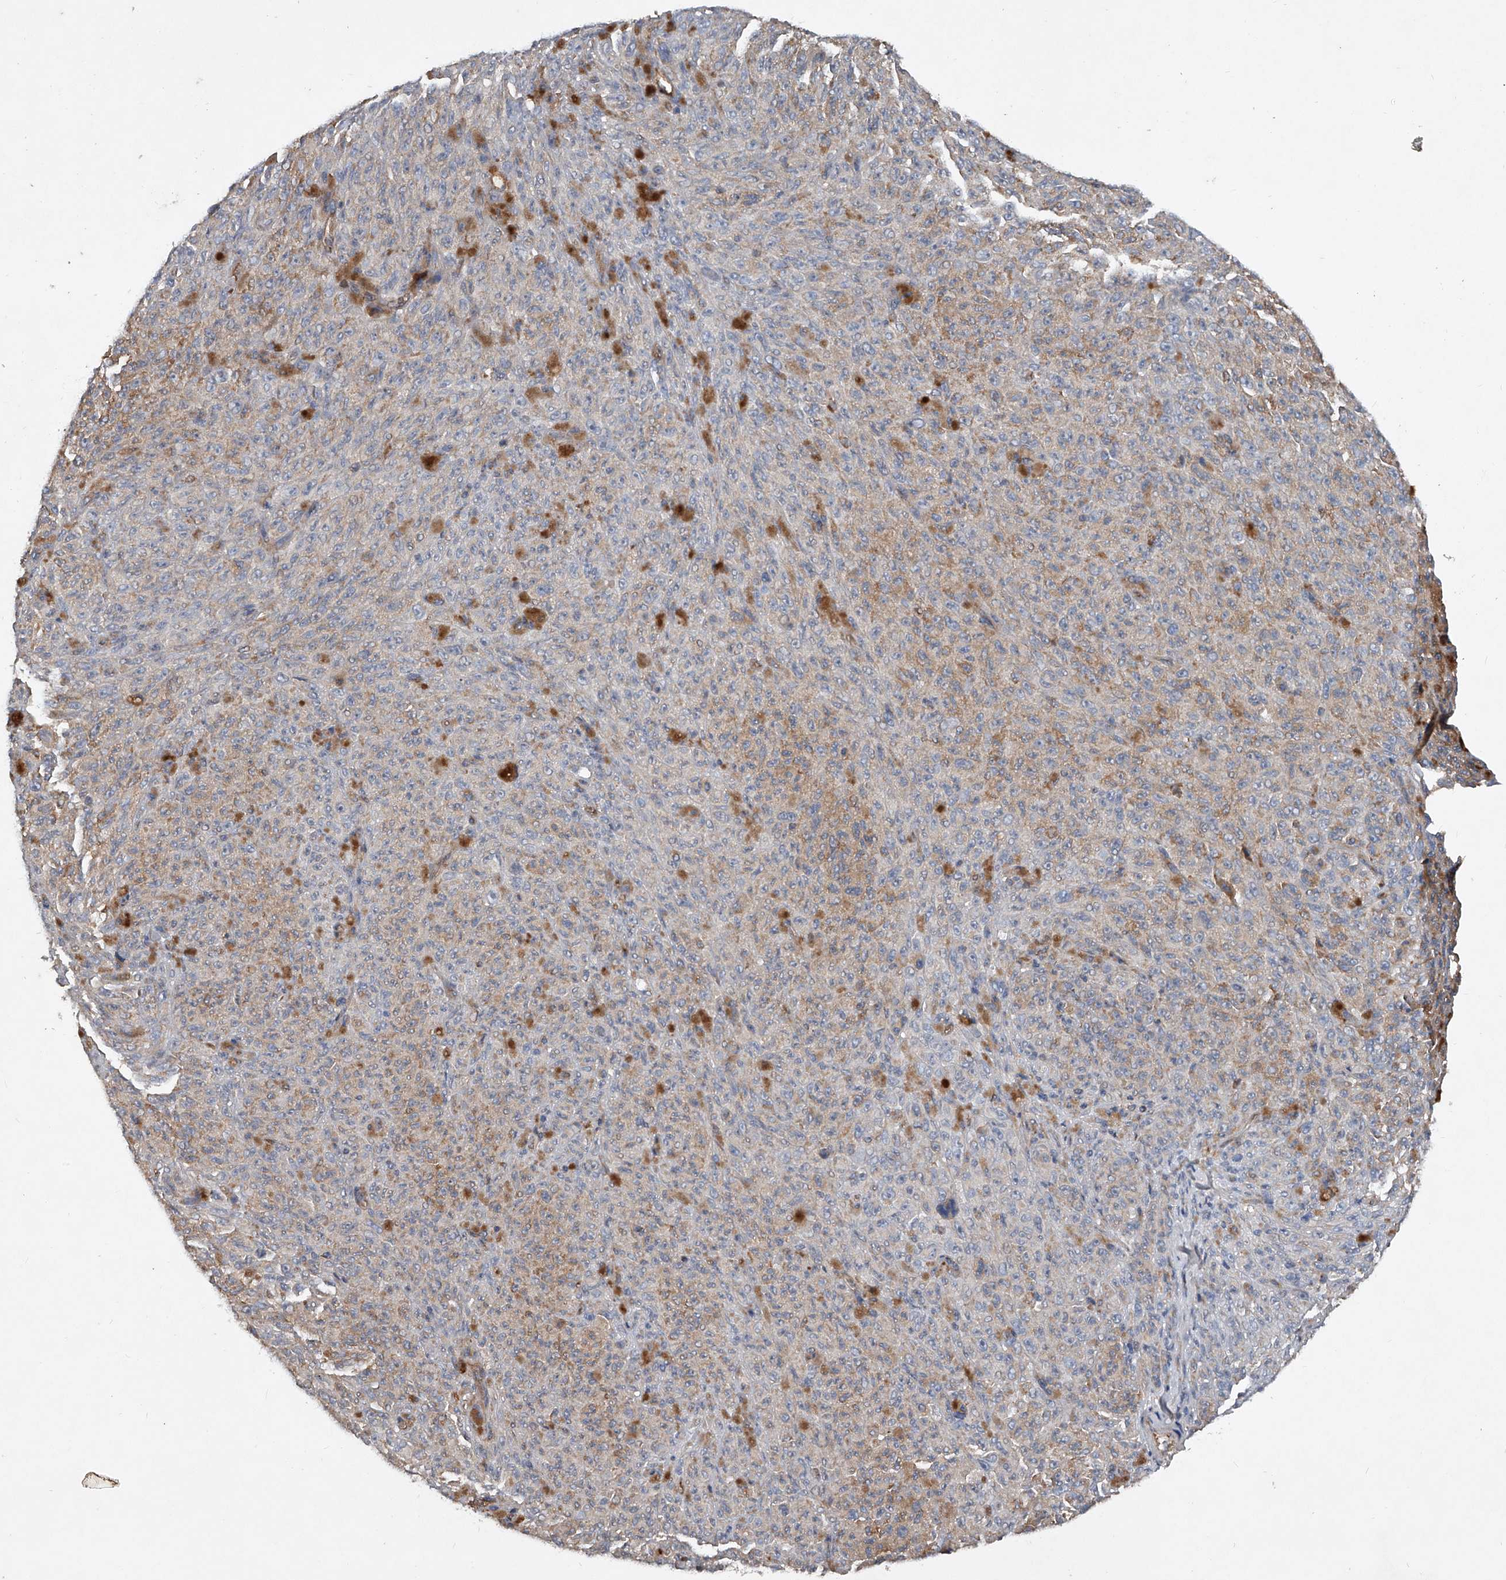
{"staining": {"intensity": "negative", "quantity": "none", "location": "none"}, "tissue": "melanoma", "cell_type": "Tumor cells", "image_type": "cancer", "snomed": [{"axis": "morphology", "description": "Malignant melanoma, NOS"}, {"axis": "topography", "description": "Skin"}], "caption": "The immunohistochemistry image has no significant staining in tumor cells of malignant melanoma tissue.", "gene": "SDHA", "patient": {"sex": "female", "age": 82}}